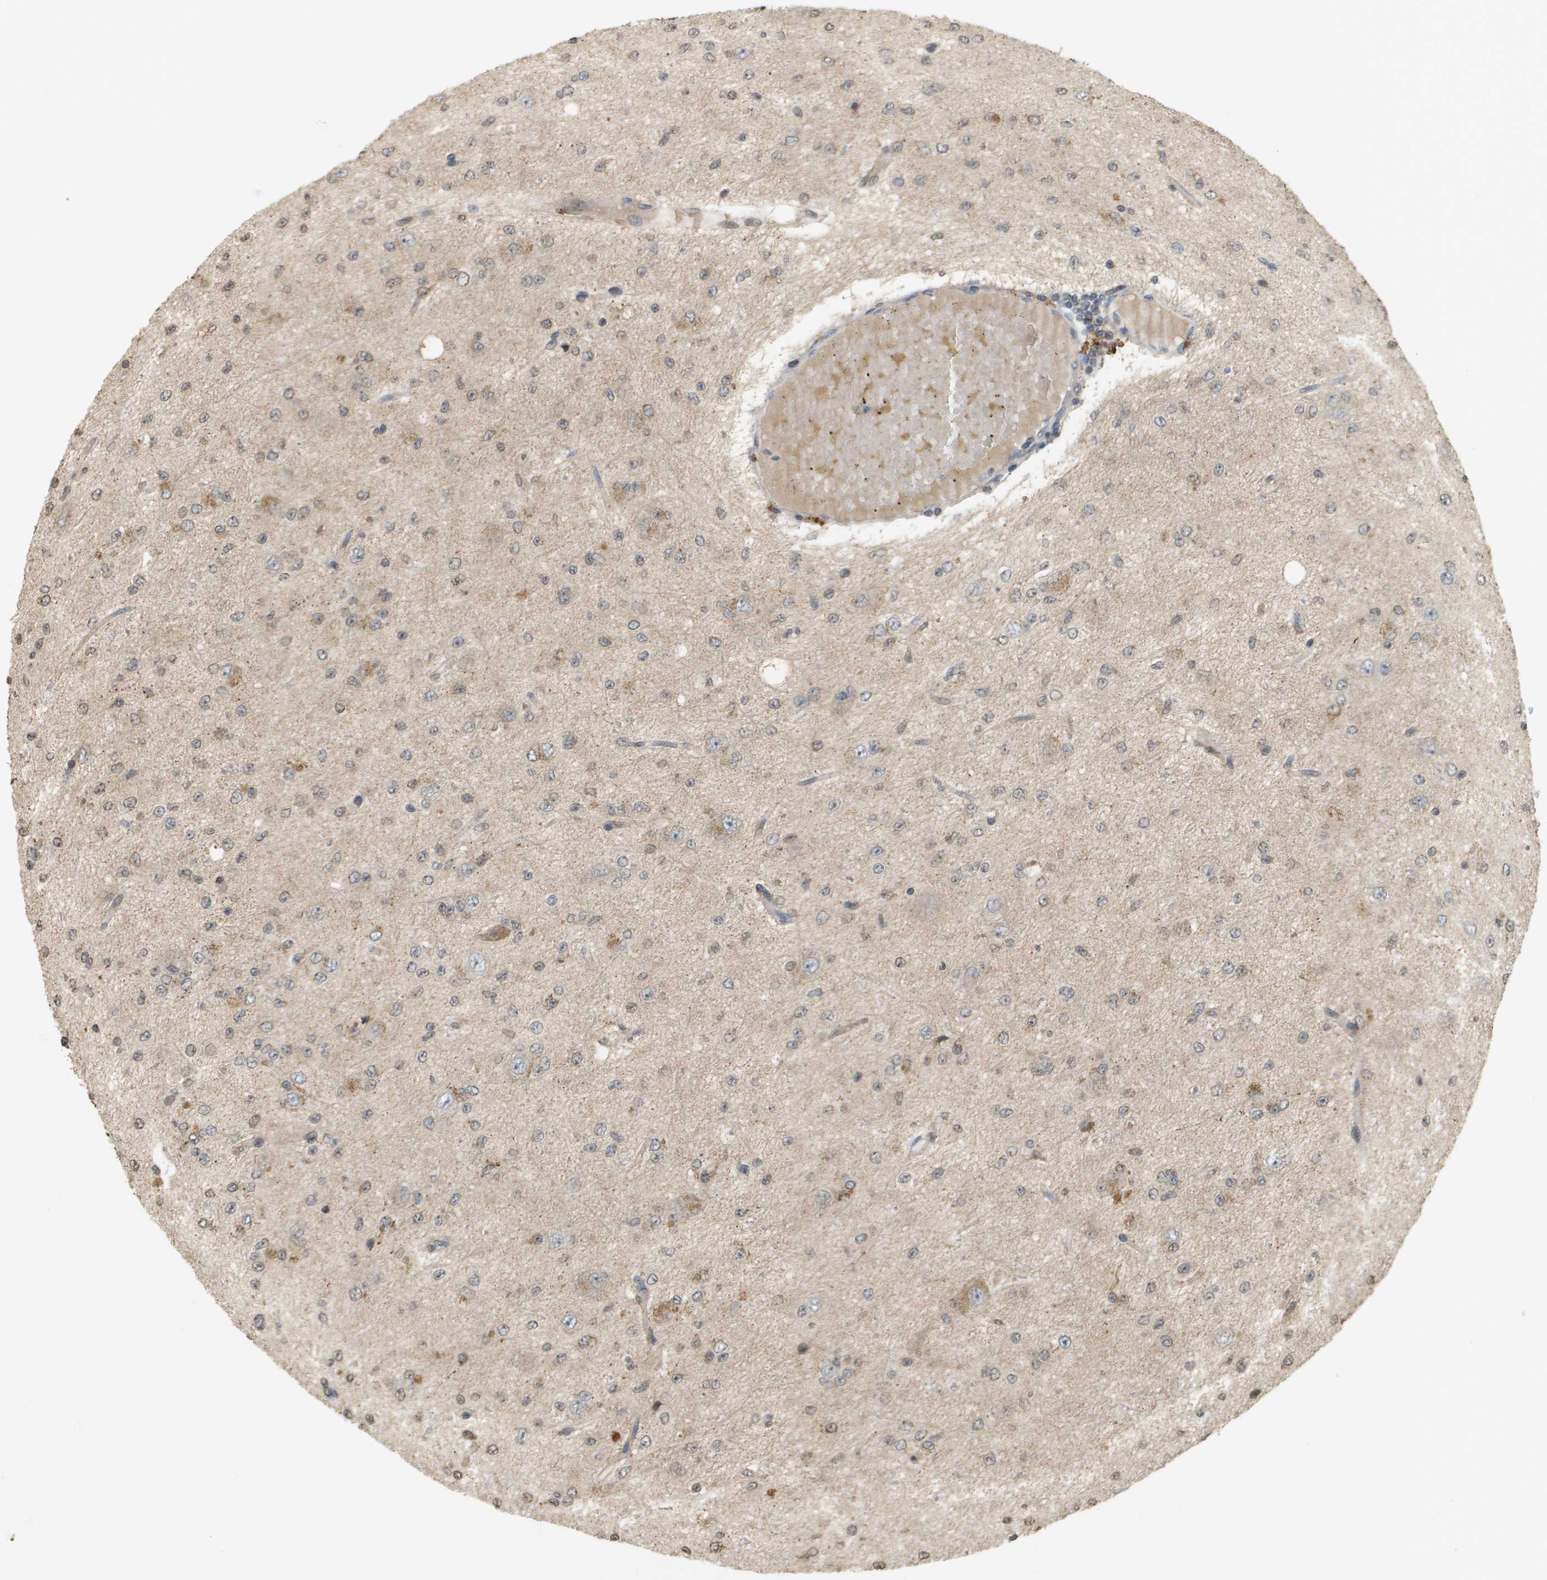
{"staining": {"intensity": "weak", "quantity": "<25%", "location": "cytoplasmic/membranous"}, "tissue": "glioma", "cell_type": "Tumor cells", "image_type": "cancer", "snomed": [{"axis": "morphology", "description": "Glioma, malignant, High grade"}, {"axis": "topography", "description": "pancreas cauda"}], "caption": "Histopathology image shows no significant protein positivity in tumor cells of glioma.", "gene": "RAB21", "patient": {"sex": "male", "age": 60}}